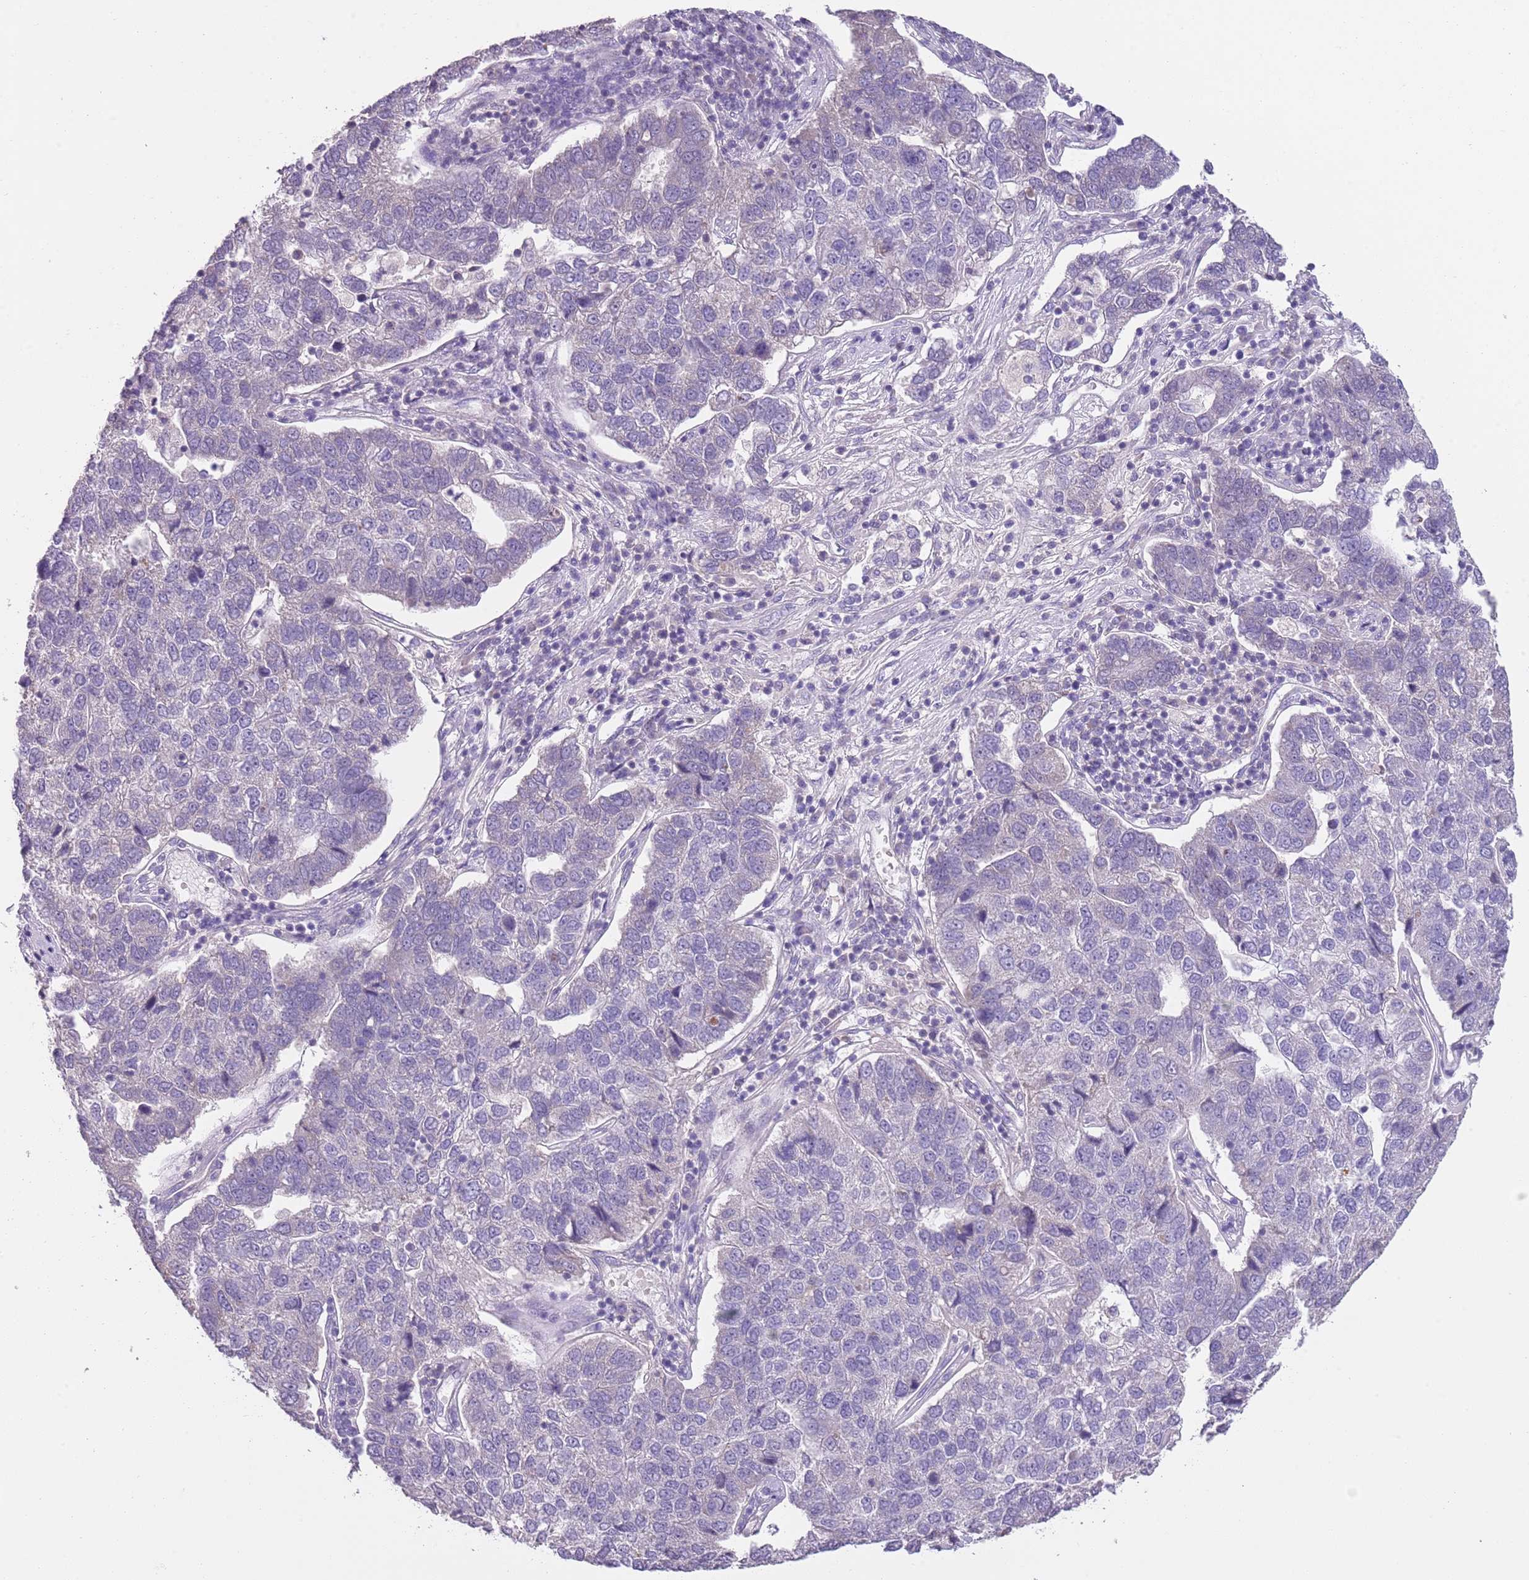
{"staining": {"intensity": "negative", "quantity": "none", "location": "none"}, "tissue": "pancreatic cancer", "cell_type": "Tumor cells", "image_type": "cancer", "snomed": [{"axis": "morphology", "description": "Adenocarcinoma, NOS"}, {"axis": "topography", "description": "Pancreas"}], "caption": "Human adenocarcinoma (pancreatic) stained for a protein using IHC shows no expression in tumor cells.", "gene": "SLC35E3", "patient": {"sex": "female", "age": 61}}